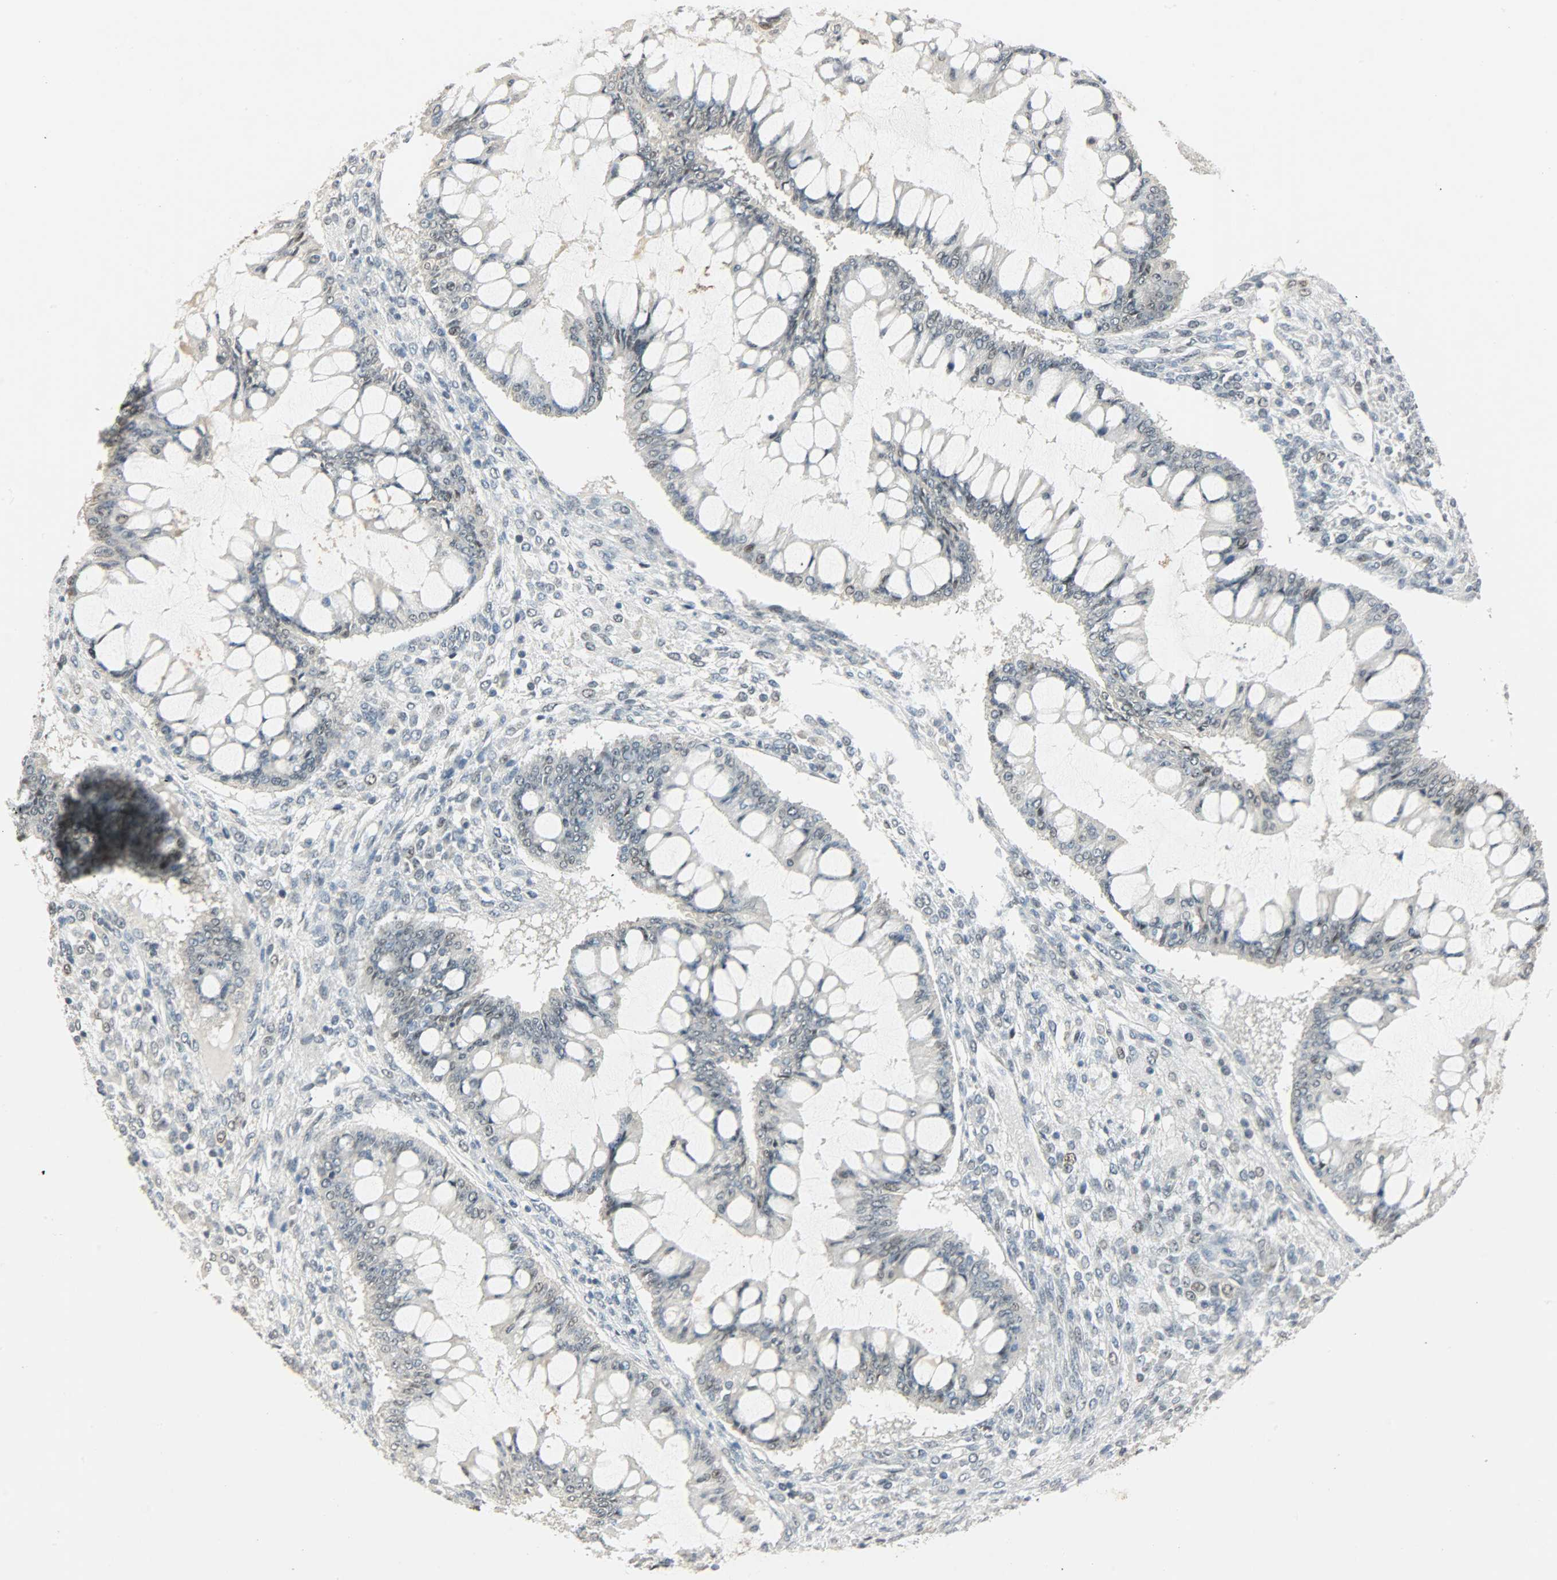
{"staining": {"intensity": "weak", "quantity": "25%-75%", "location": "cytoplasmic/membranous,nuclear"}, "tissue": "ovarian cancer", "cell_type": "Tumor cells", "image_type": "cancer", "snomed": [{"axis": "morphology", "description": "Cystadenocarcinoma, mucinous, NOS"}, {"axis": "topography", "description": "Ovary"}], "caption": "Ovarian cancer tissue displays weak cytoplasmic/membranous and nuclear positivity in approximately 25%-75% of tumor cells", "gene": "PPARG", "patient": {"sex": "female", "age": 73}}